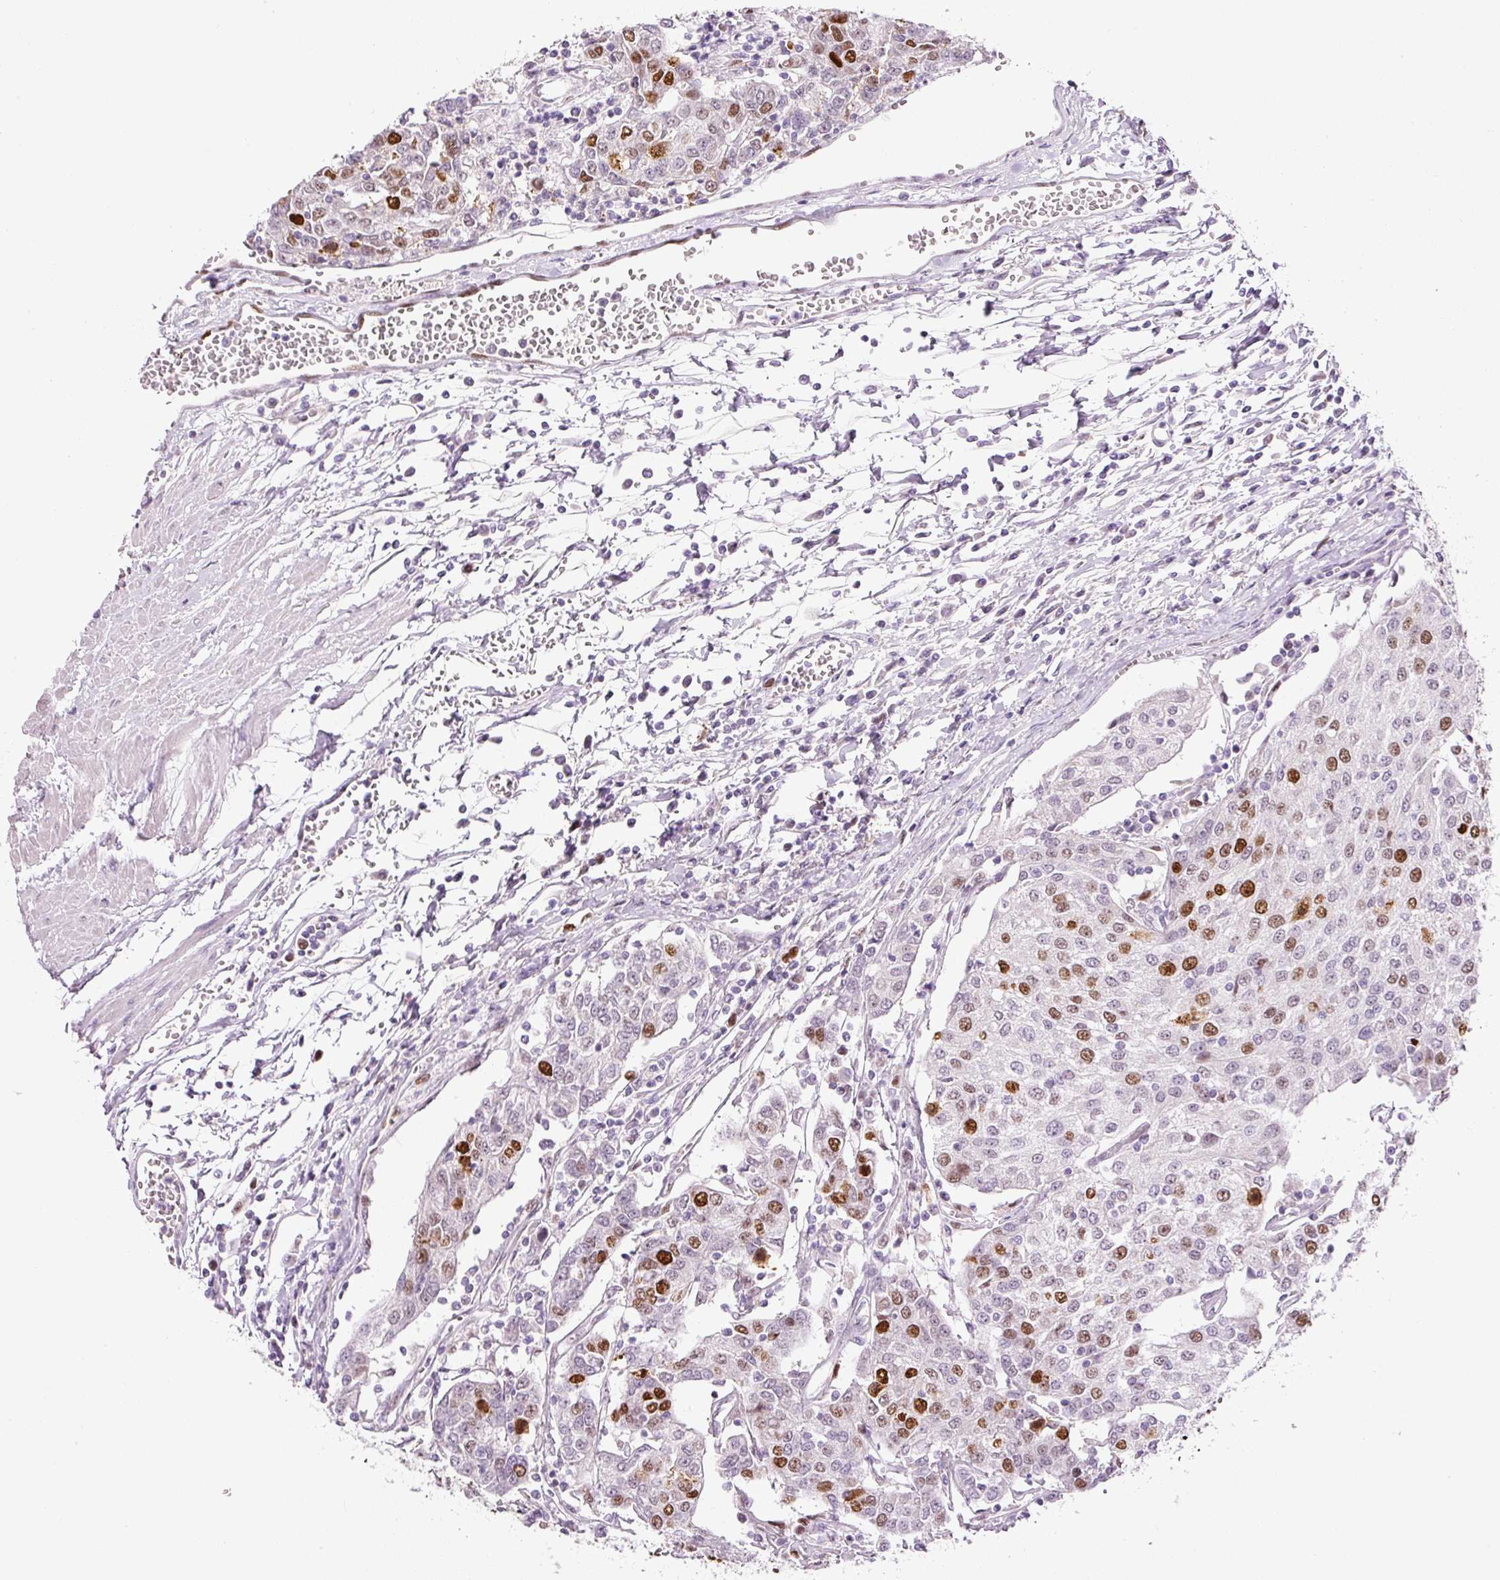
{"staining": {"intensity": "moderate", "quantity": "25%-75%", "location": "nuclear"}, "tissue": "urothelial cancer", "cell_type": "Tumor cells", "image_type": "cancer", "snomed": [{"axis": "morphology", "description": "Urothelial carcinoma, High grade"}, {"axis": "topography", "description": "Urinary bladder"}], "caption": "This is a photomicrograph of immunohistochemistry staining of high-grade urothelial carcinoma, which shows moderate expression in the nuclear of tumor cells.", "gene": "KPNA2", "patient": {"sex": "female", "age": 85}}